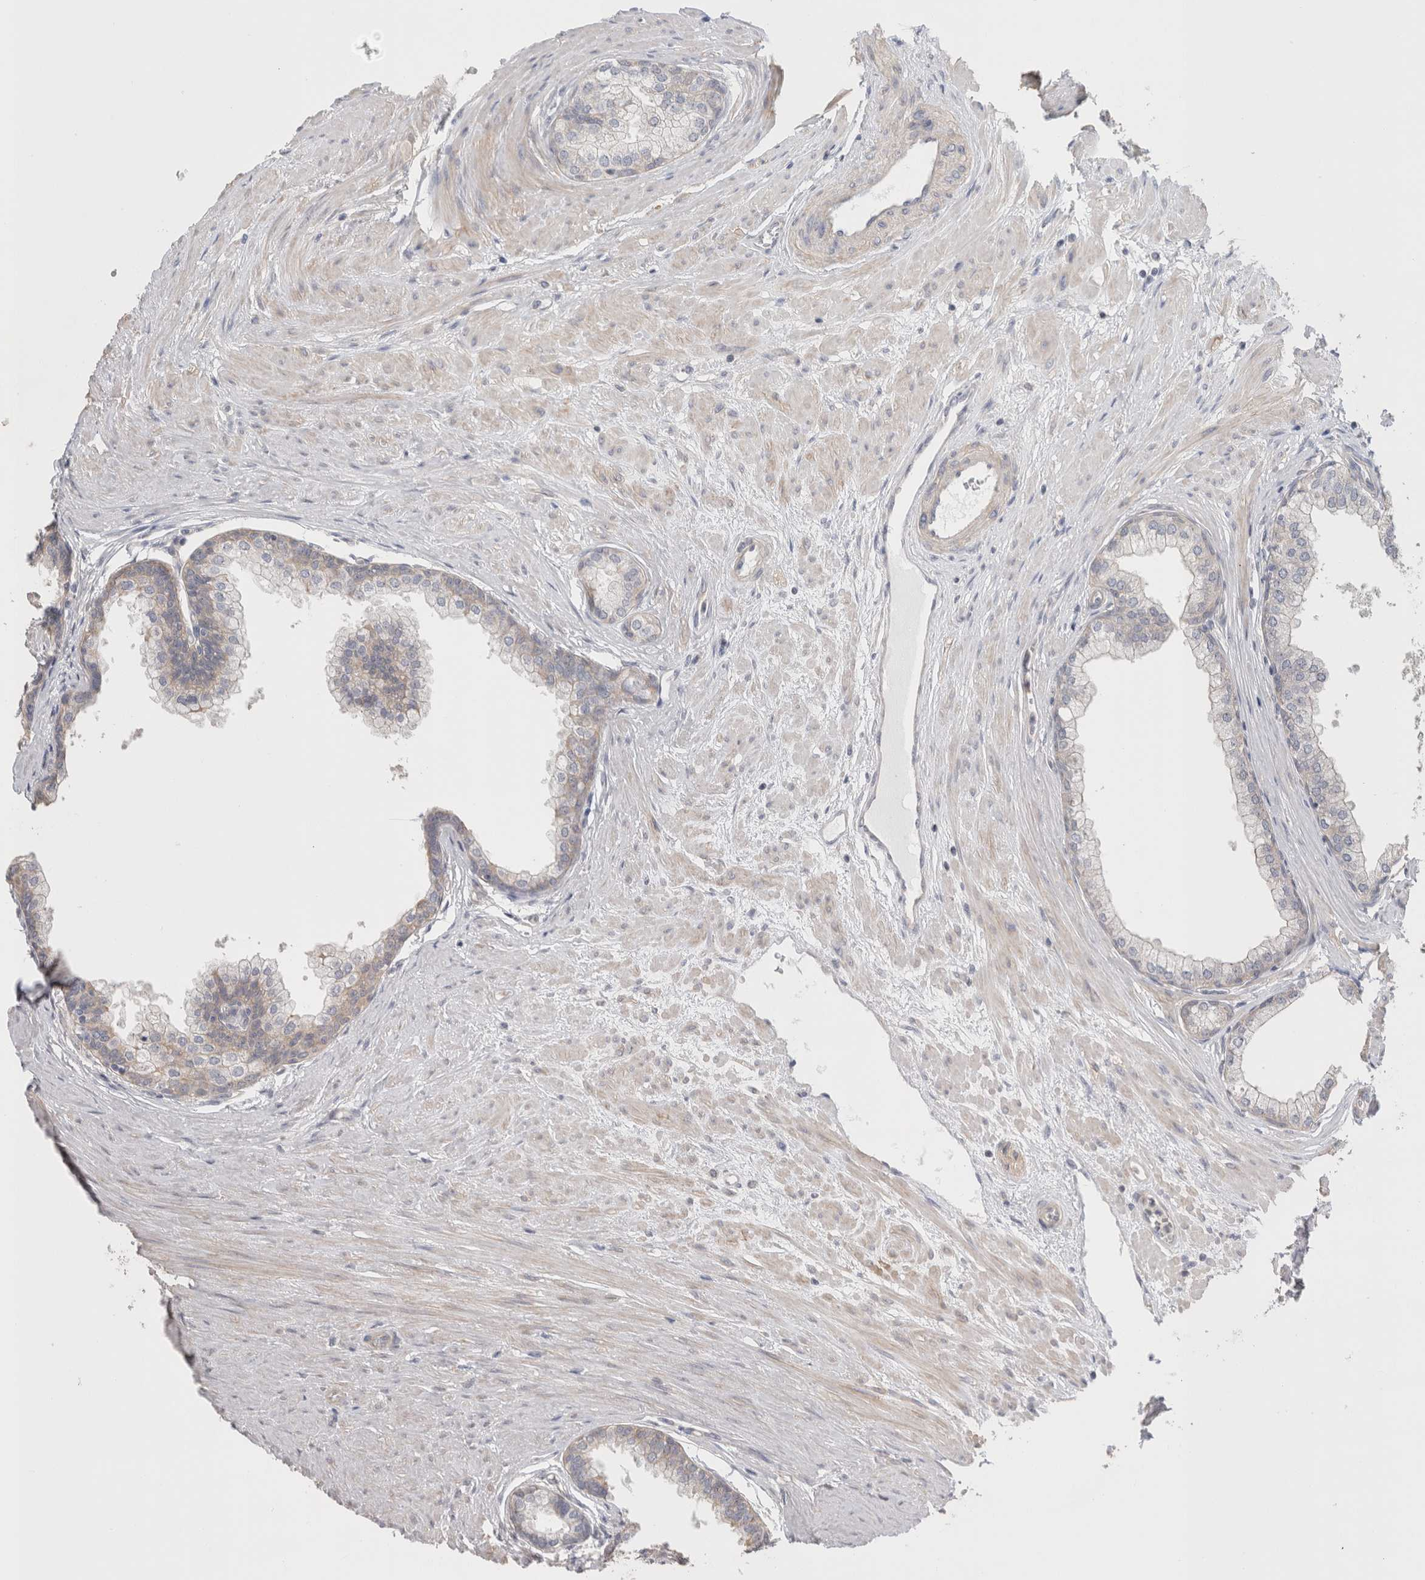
{"staining": {"intensity": "weak", "quantity": "<25%", "location": "cytoplasmic/membranous"}, "tissue": "prostate", "cell_type": "Glandular cells", "image_type": "normal", "snomed": [{"axis": "morphology", "description": "Normal tissue, NOS"}, {"axis": "morphology", "description": "Urothelial carcinoma, Low grade"}, {"axis": "topography", "description": "Urinary bladder"}, {"axis": "topography", "description": "Prostate"}], "caption": "The histopathology image shows no staining of glandular cells in normal prostate.", "gene": "DMD", "patient": {"sex": "male", "age": 60}}